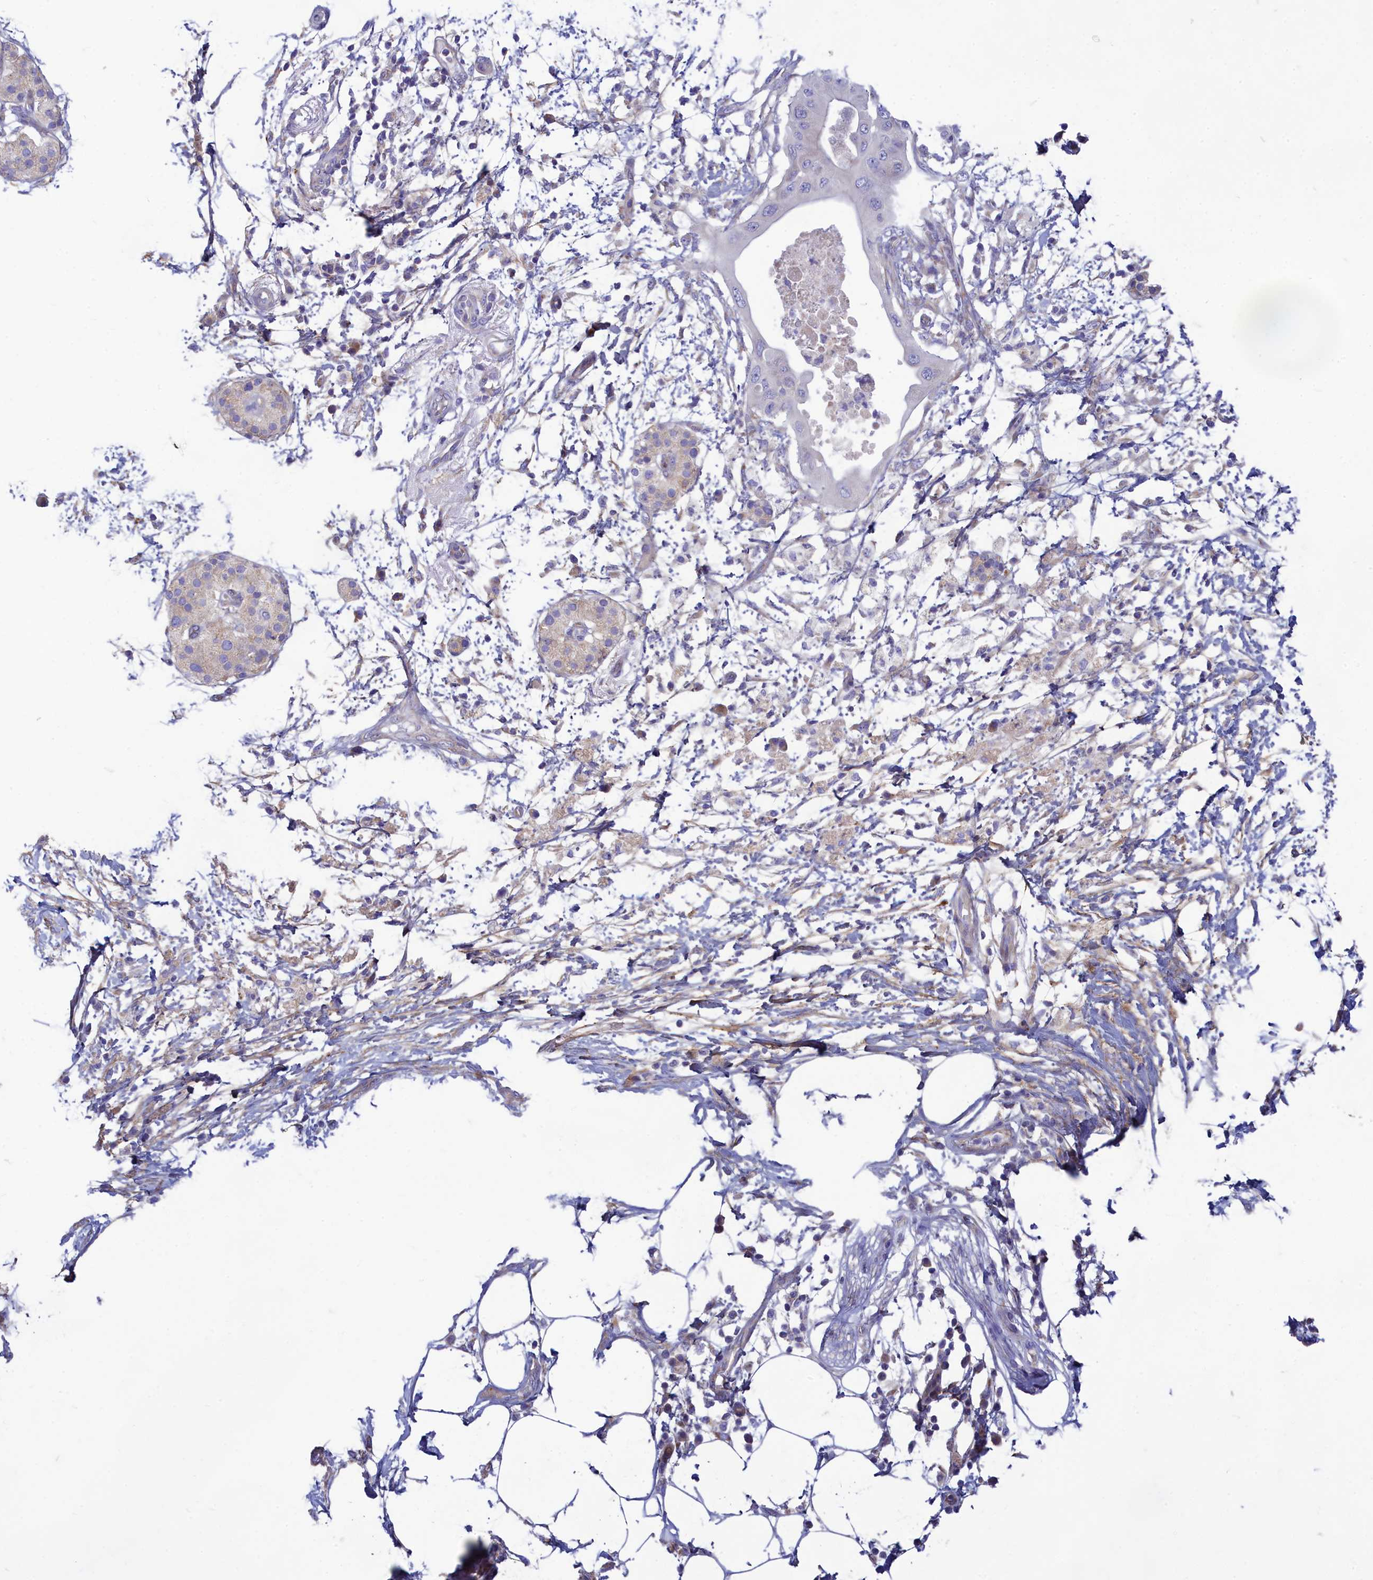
{"staining": {"intensity": "negative", "quantity": "none", "location": "none"}, "tissue": "pancreatic cancer", "cell_type": "Tumor cells", "image_type": "cancer", "snomed": [{"axis": "morphology", "description": "Adenocarcinoma, NOS"}, {"axis": "topography", "description": "Pancreas"}], "caption": "High magnification brightfield microscopy of pancreatic cancer (adenocarcinoma) stained with DAB (3,3'-diaminobenzidine) (brown) and counterstained with hematoxylin (blue): tumor cells show no significant staining.", "gene": "TMEM30B", "patient": {"sex": "male", "age": 68}}